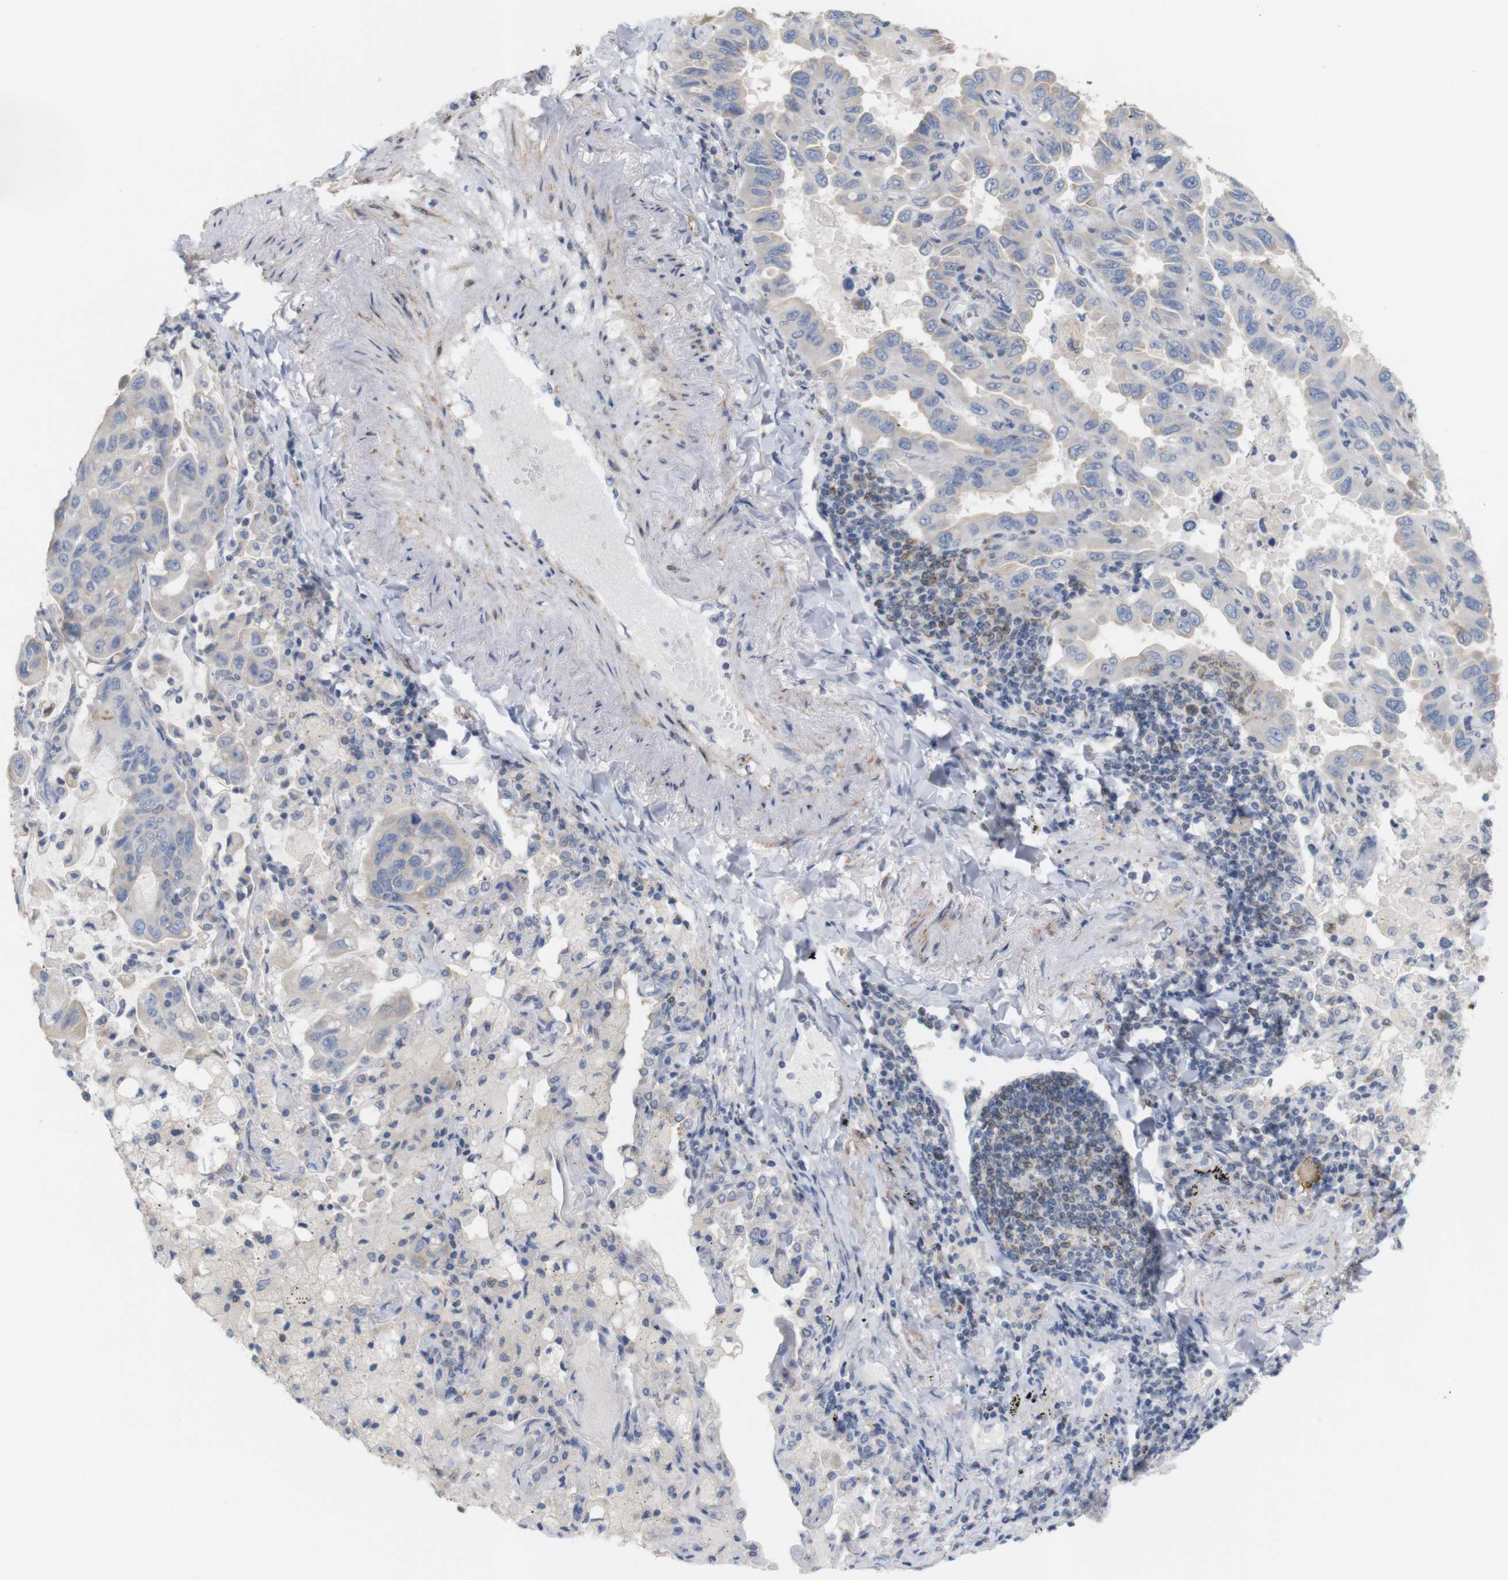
{"staining": {"intensity": "negative", "quantity": "none", "location": "none"}, "tissue": "lung cancer", "cell_type": "Tumor cells", "image_type": "cancer", "snomed": [{"axis": "morphology", "description": "Adenocarcinoma, NOS"}, {"axis": "topography", "description": "Lung"}], "caption": "Immunohistochemical staining of lung cancer shows no significant staining in tumor cells. (Immunohistochemistry (ihc), brightfield microscopy, high magnification).", "gene": "ITPR1", "patient": {"sex": "male", "age": 64}}